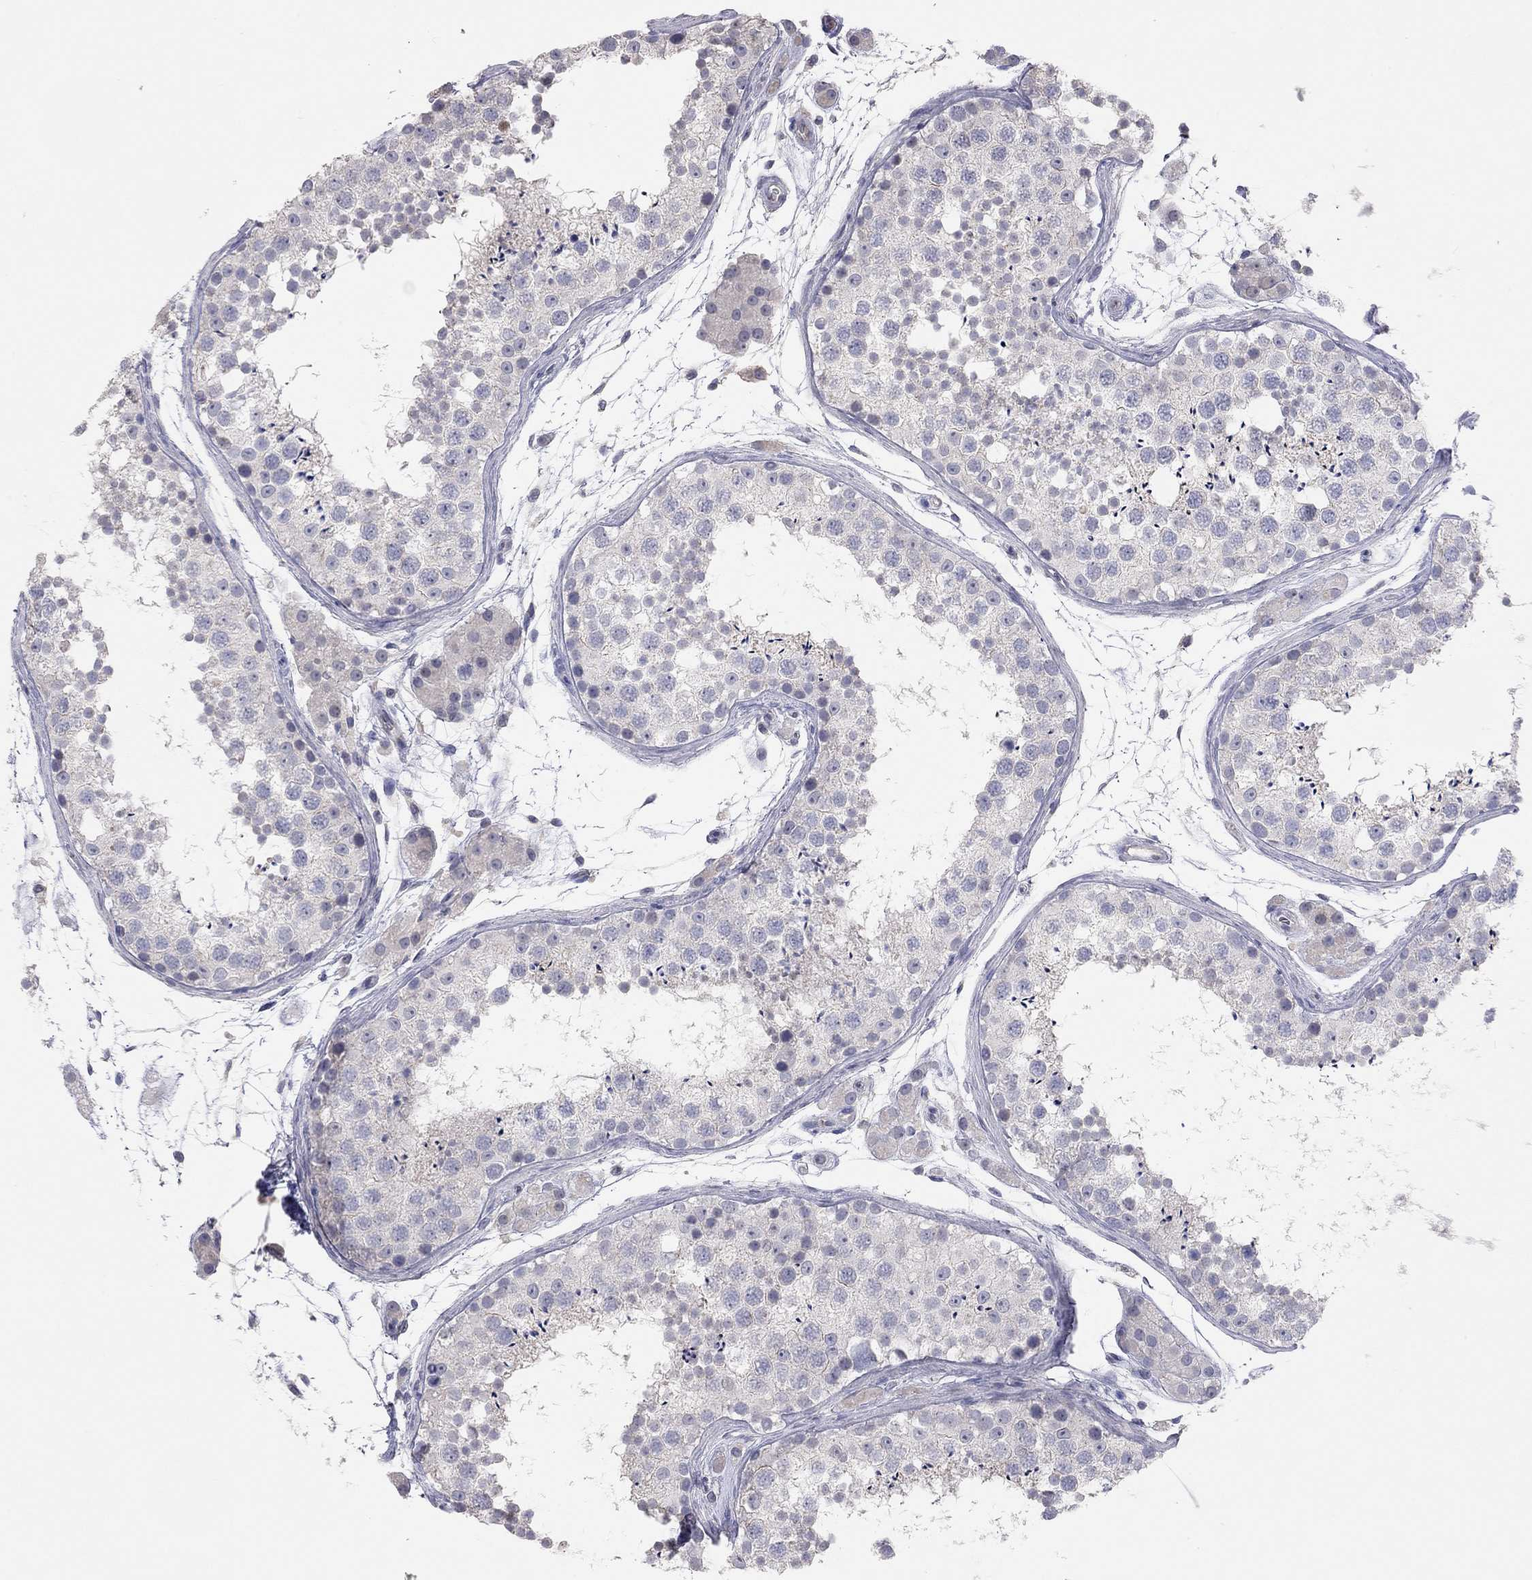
{"staining": {"intensity": "negative", "quantity": "none", "location": "none"}, "tissue": "testis", "cell_type": "Cells in seminiferous ducts", "image_type": "normal", "snomed": [{"axis": "morphology", "description": "Normal tissue, NOS"}, {"axis": "topography", "description": "Testis"}], "caption": "Immunohistochemical staining of benign testis displays no significant expression in cells in seminiferous ducts.", "gene": "KCNB1", "patient": {"sex": "male", "age": 41}}